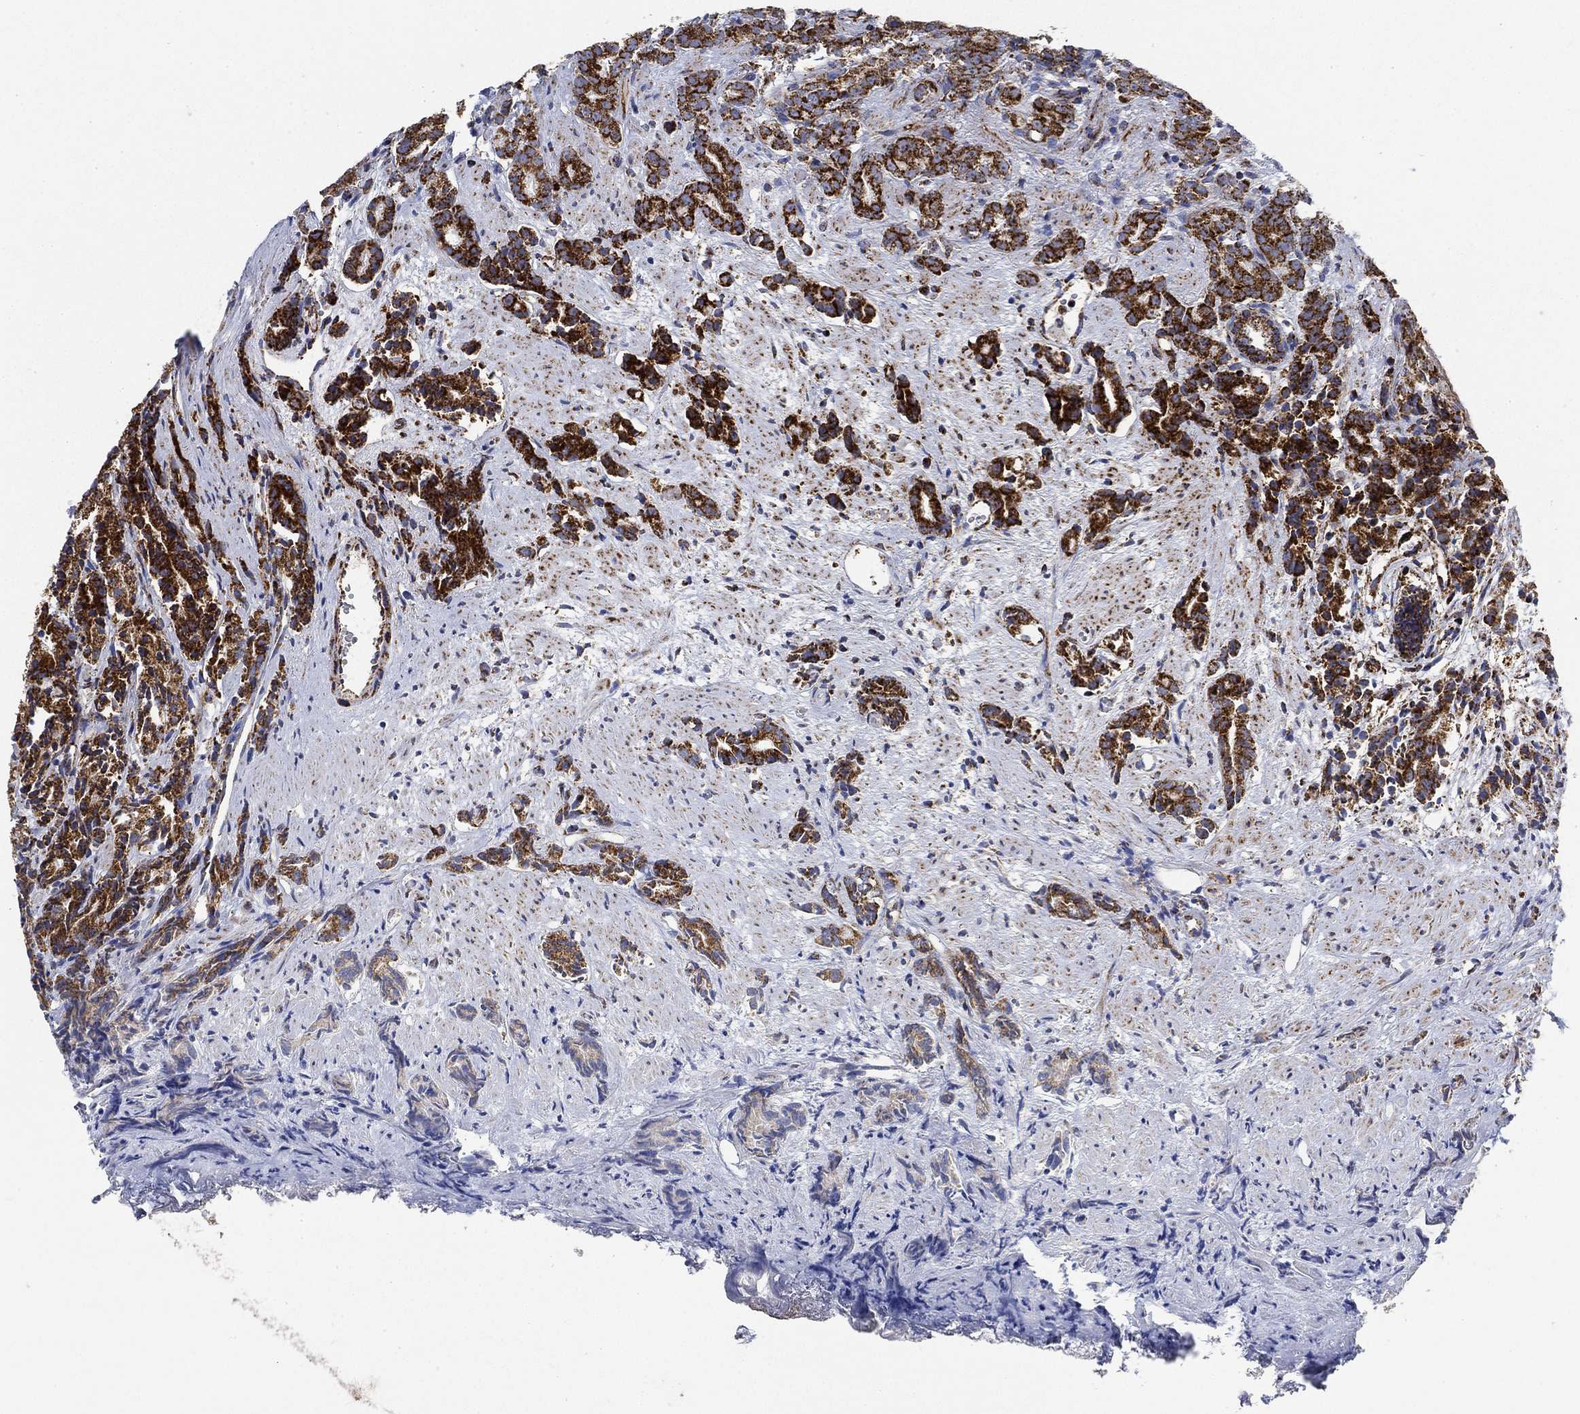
{"staining": {"intensity": "strong", "quantity": "25%-75%", "location": "cytoplasmic/membranous"}, "tissue": "prostate cancer", "cell_type": "Tumor cells", "image_type": "cancer", "snomed": [{"axis": "morphology", "description": "Adenocarcinoma, High grade"}, {"axis": "topography", "description": "Prostate"}], "caption": "DAB (3,3'-diaminobenzidine) immunohistochemical staining of adenocarcinoma (high-grade) (prostate) reveals strong cytoplasmic/membranous protein positivity in about 25%-75% of tumor cells. (Brightfield microscopy of DAB IHC at high magnification).", "gene": "NDUFS3", "patient": {"sex": "male", "age": 90}}